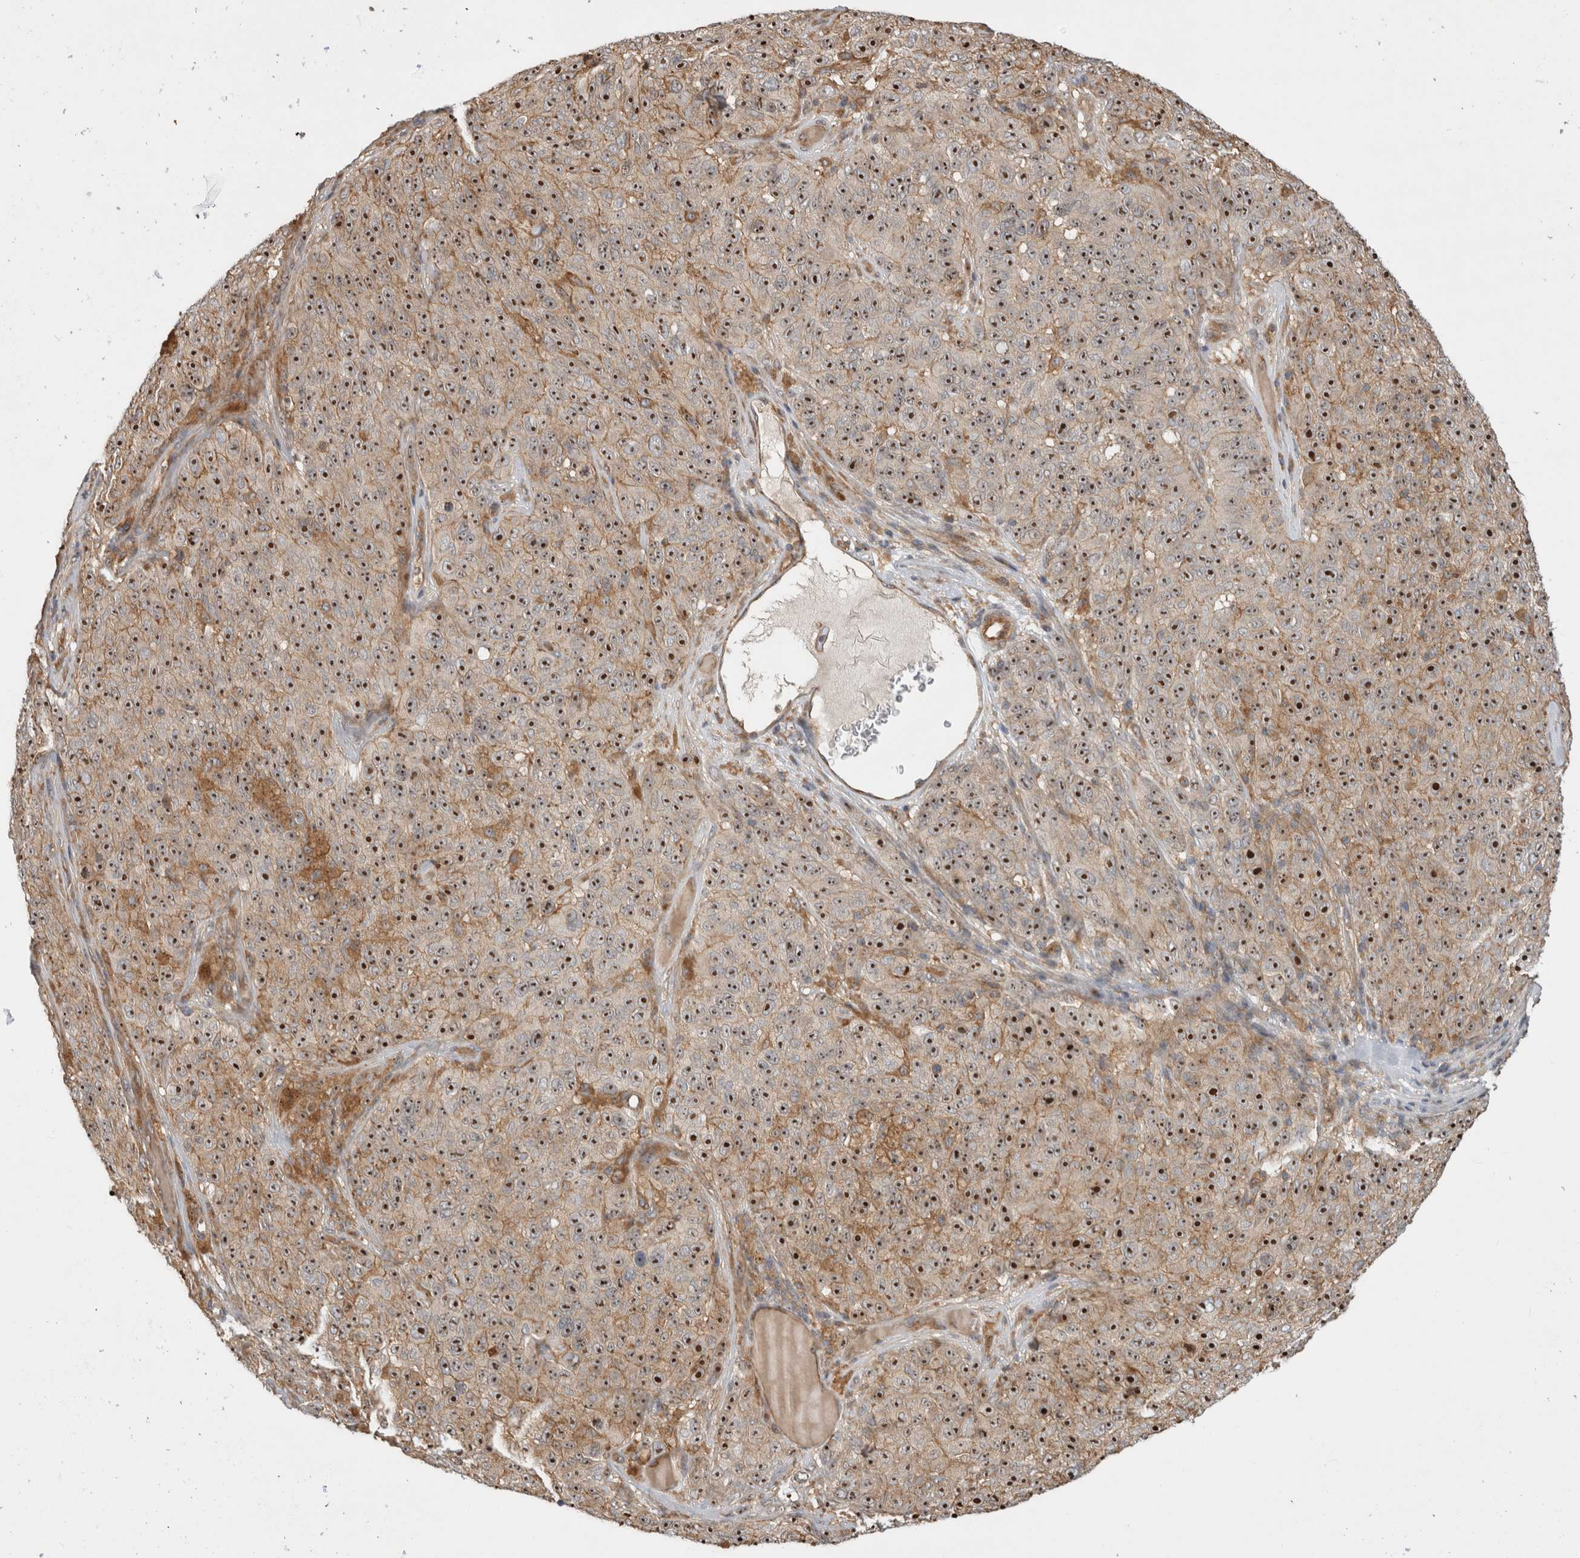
{"staining": {"intensity": "strong", "quantity": ">75%", "location": "nuclear"}, "tissue": "melanoma", "cell_type": "Tumor cells", "image_type": "cancer", "snomed": [{"axis": "morphology", "description": "Malignant melanoma, NOS"}, {"axis": "topography", "description": "Skin"}], "caption": "Strong nuclear positivity is seen in approximately >75% of tumor cells in melanoma.", "gene": "WASF2", "patient": {"sex": "female", "age": 82}}